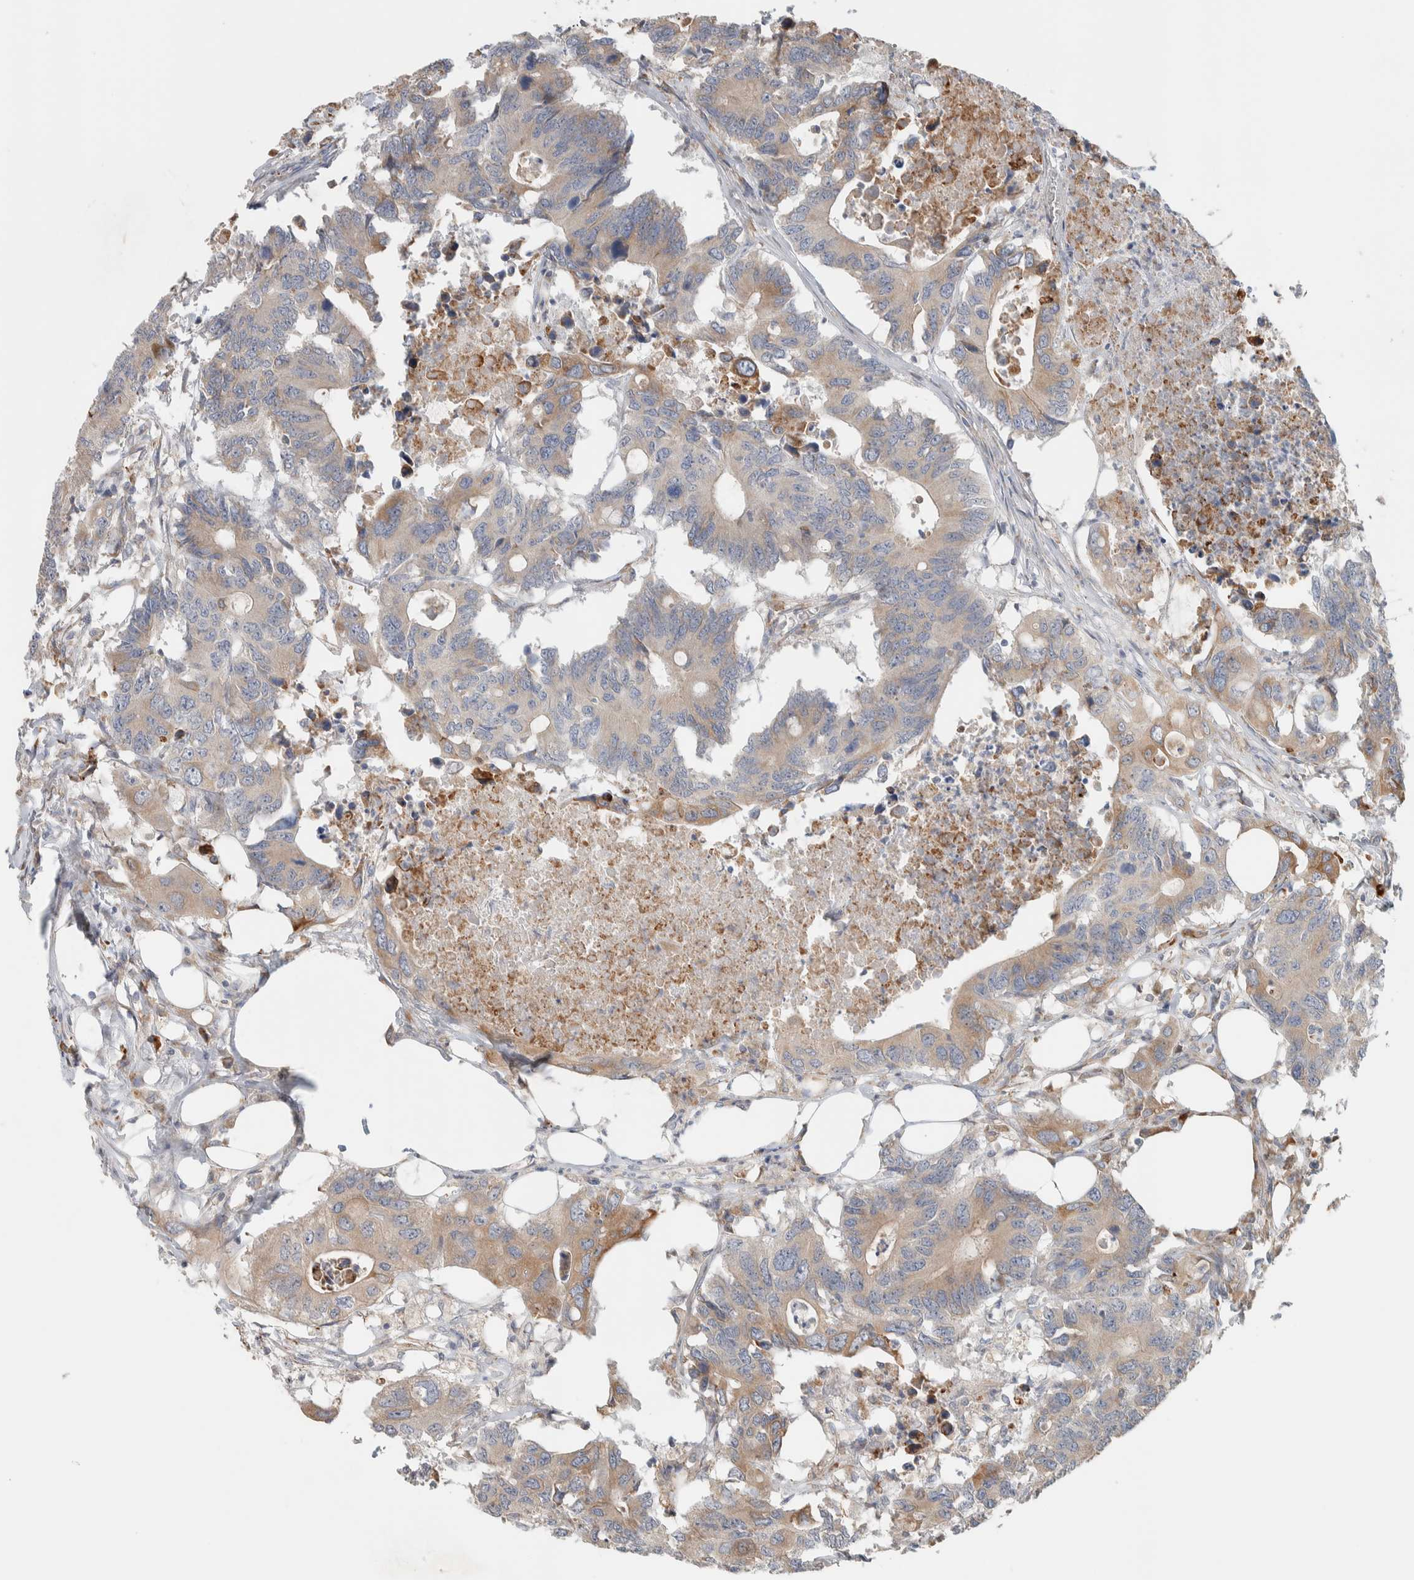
{"staining": {"intensity": "weak", "quantity": "25%-75%", "location": "cytoplasmic/membranous"}, "tissue": "colorectal cancer", "cell_type": "Tumor cells", "image_type": "cancer", "snomed": [{"axis": "morphology", "description": "Adenocarcinoma, NOS"}, {"axis": "topography", "description": "Colon"}], "caption": "Human colorectal cancer (adenocarcinoma) stained for a protein (brown) reveals weak cytoplasmic/membranous positive positivity in approximately 25%-75% of tumor cells.", "gene": "ADCY8", "patient": {"sex": "male", "age": 71}}